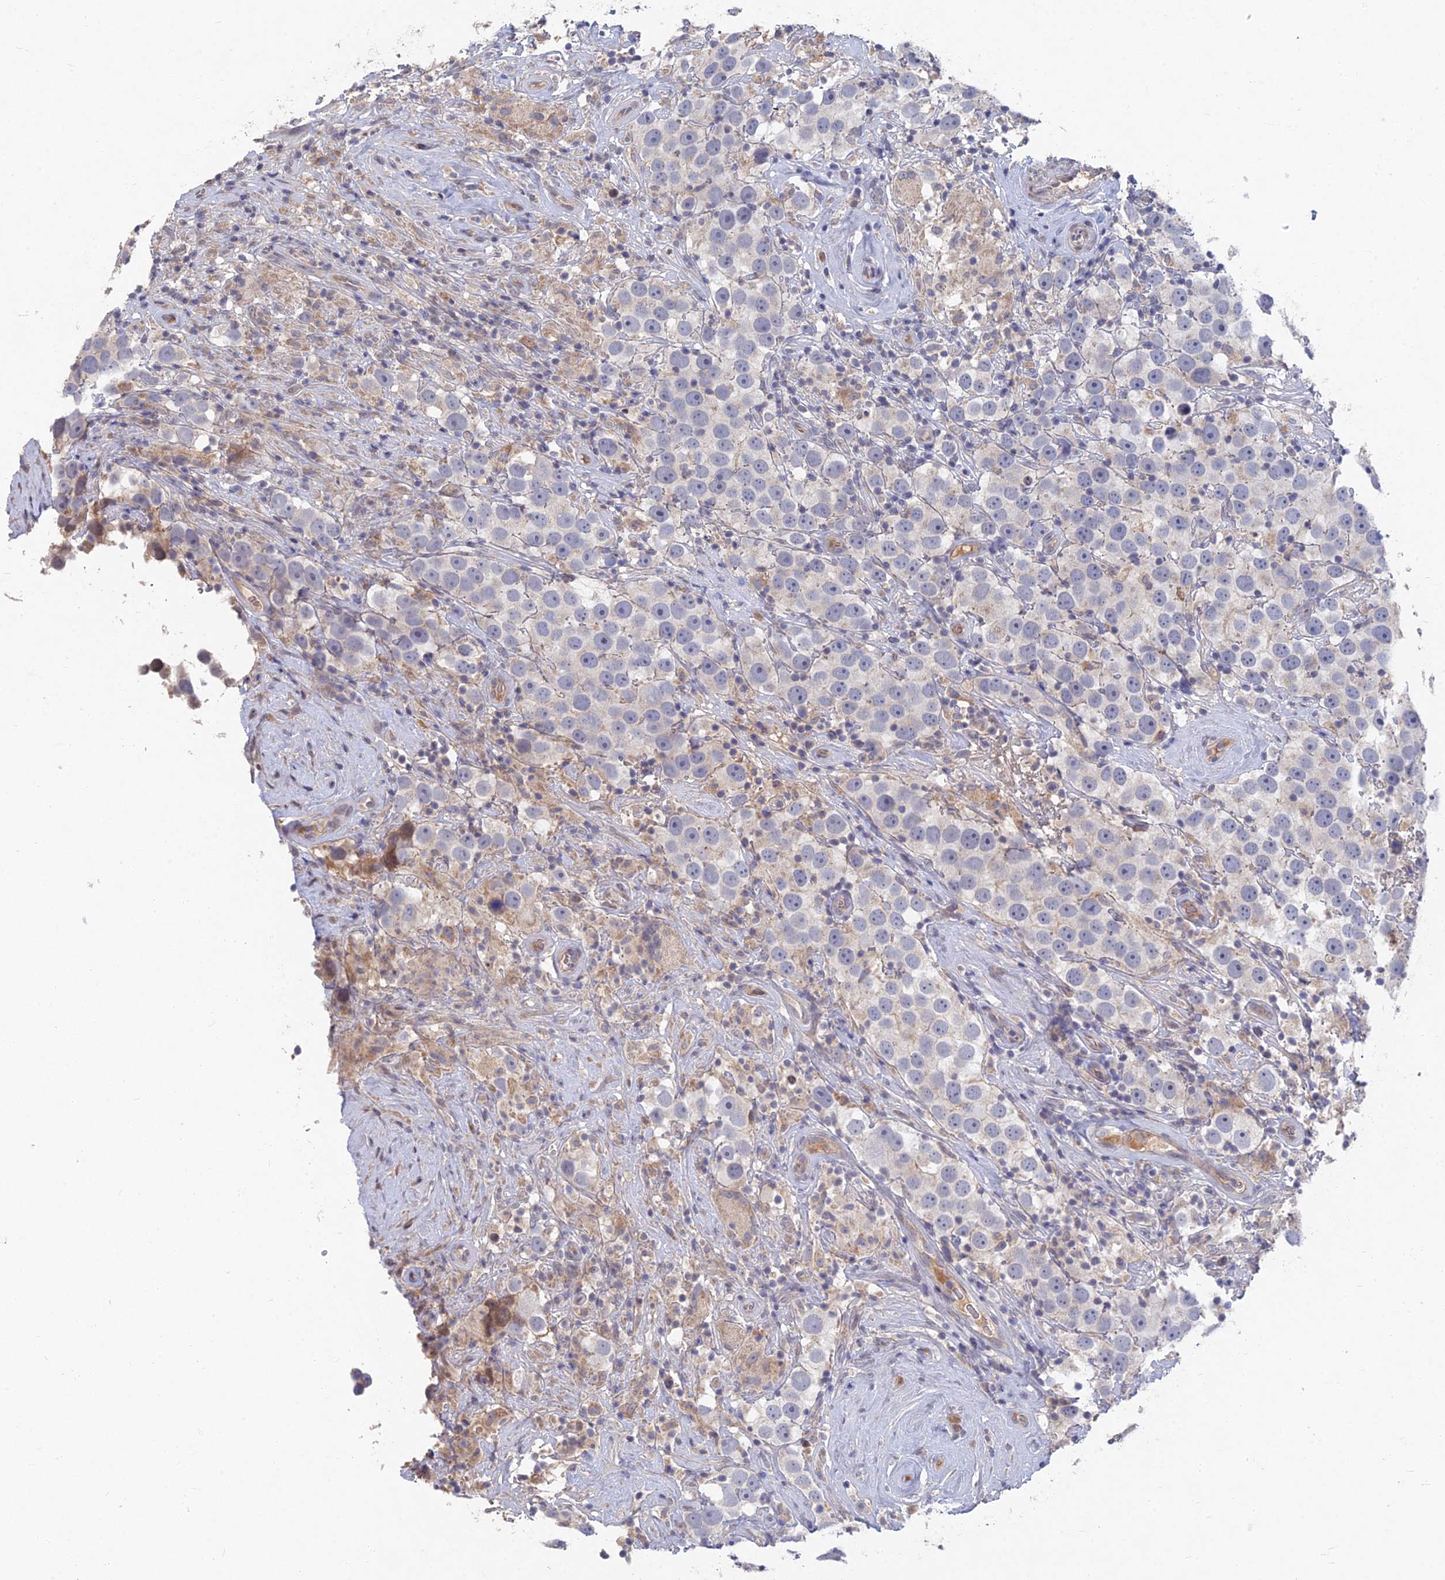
{"staining": {"intensity": "negative", "quantity": "none", "location": "none"}, "tissue": "testis cancer", "cell_type": "Tumor cells", "image_type": "cancer", "snomed": [{"axis": "morphology", "description": "Seminoma, NOS"}, {"axis": "topography", "description": "Testis"}], "caption": "IHC micrograph of neoplastic tissue: testis seminoma stained with DAB (3,3'-diaminobenzidine) displays no significant protein staining in tumor cells. (IHC, brightfield microscopy, high magnification).", "gene": "GNA15", "patient": {"sex": "male", "age": 49}}